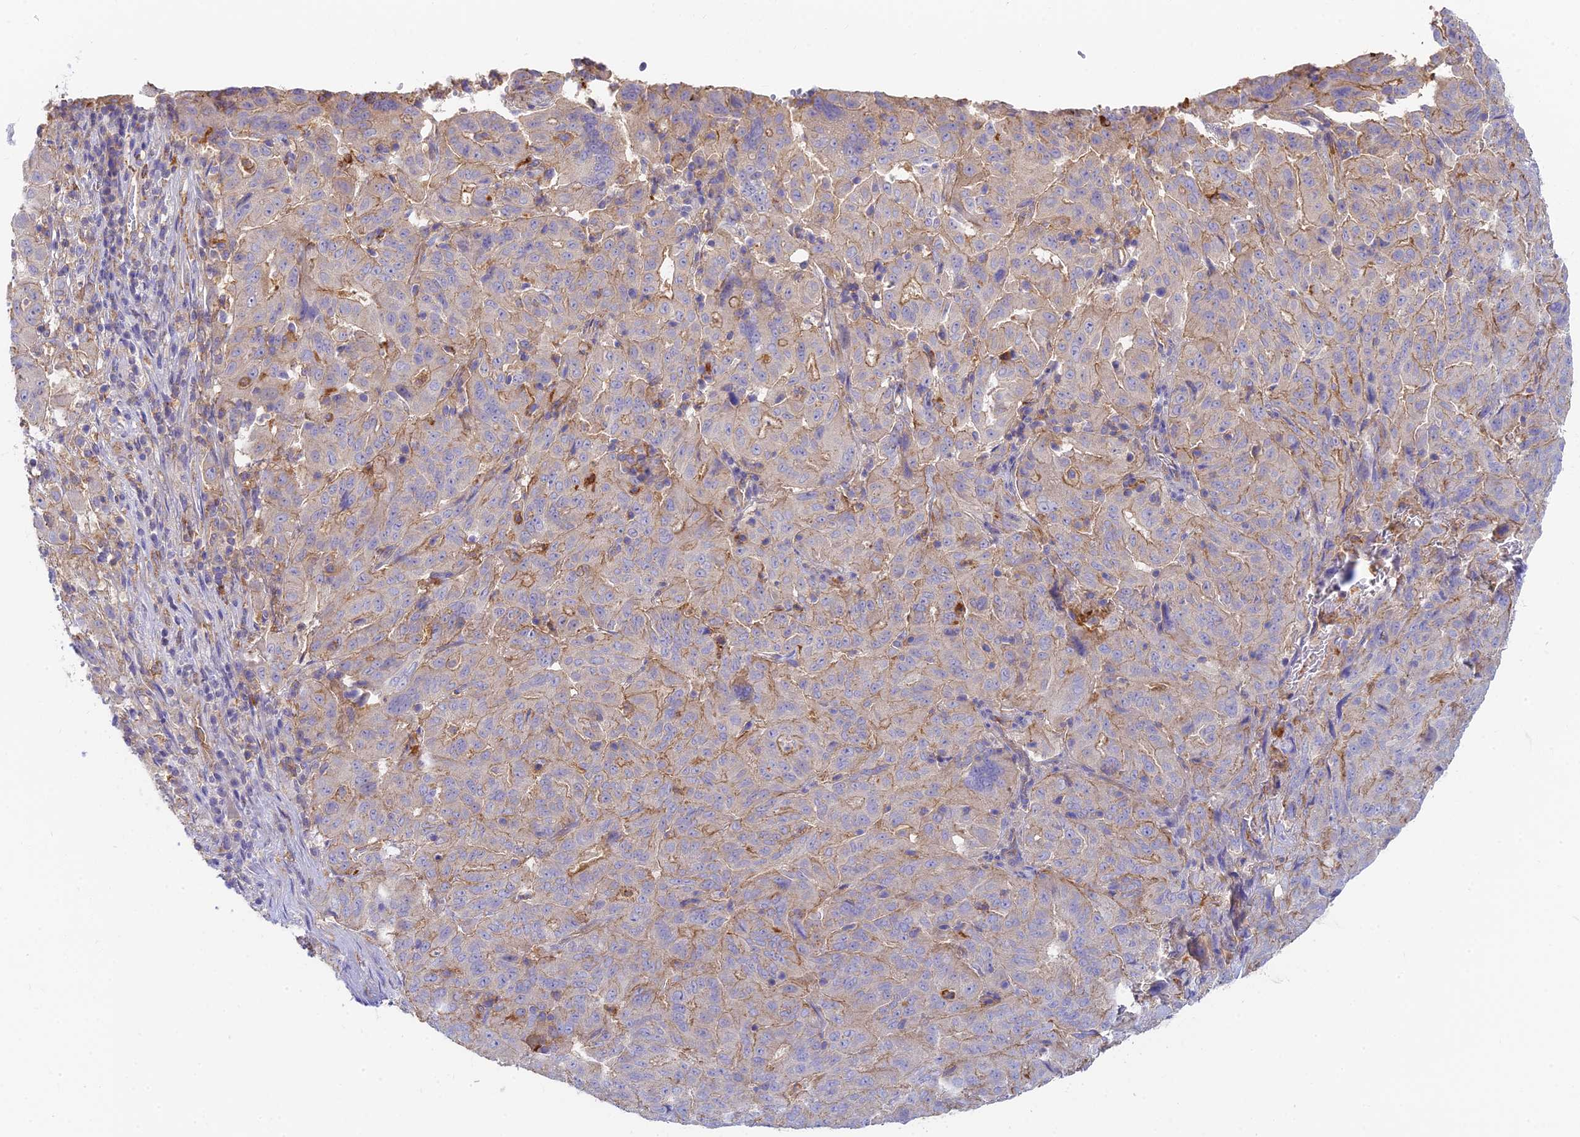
{"staining": {"intensity": "negative", "quantity": "none", "location": "none"}, "tissue": "pancreatic cancer", "cell_type": "Tumor cells", "image_type": "cancer", "snomed": [{"axis": "morphology", "description": "Adenocarcinoma, NOS"}, {"axis": "topography", "description": "Pancreas"}], "caption": "Immunohistochemistry (IHC) photomicrograph of neoplastic tissue: human pancreatic cancer (adenocarcinoma) stained with DAB (3,3'-diaminobenzidine) demonstrates no significant protein positivity in tumor cells.", "gene": "STRN4", "patient": {"sex": "male", "age": 63}}